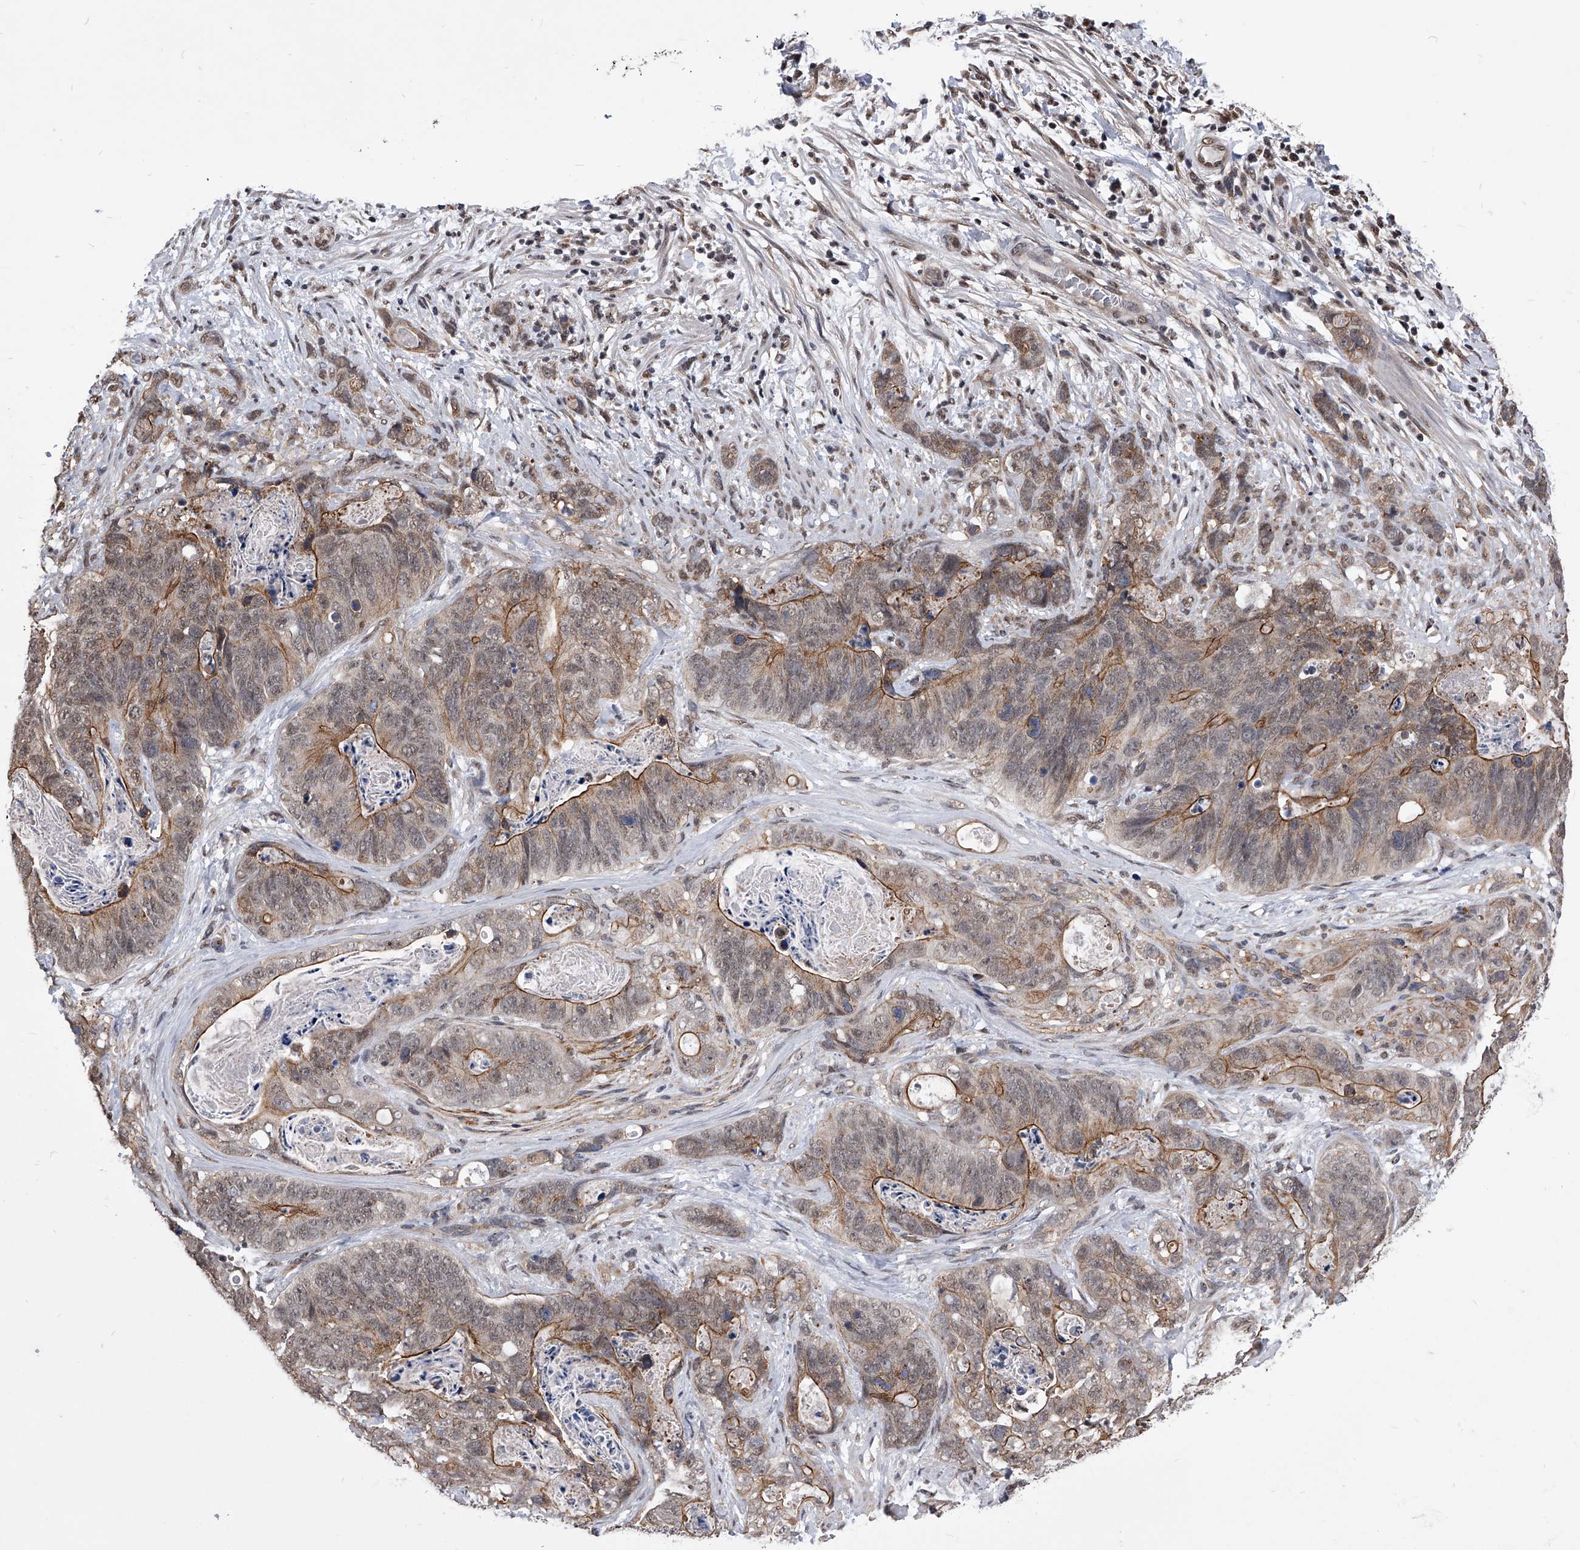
{"staining": {"intensity": "moderate", "quantity": "25%-75%", "location": "cytoplasmic/membranous,nuclear"}, "tissue": "stomach cancer", "cell_type": "Tumor cells", "image_type": "cancer", "snomed": [{"axis": "morphology", "description": "Normal tissue, NOS"}, {"axis": "morphology", "description": "Adenocarcinoma, NOS"}, {"axis": "topography", "description": "Stomach"}], "caption": "IHC photomicrograph of stomach adenocarcinoma stained for a protein (brown), which displays medium levels of moderate cytoplasmic/membranous and nuclear positivity in about 25%-75% of tumor cells.", "gene": "ZNF76", "patient": {"sex": "female", "age": 89}}